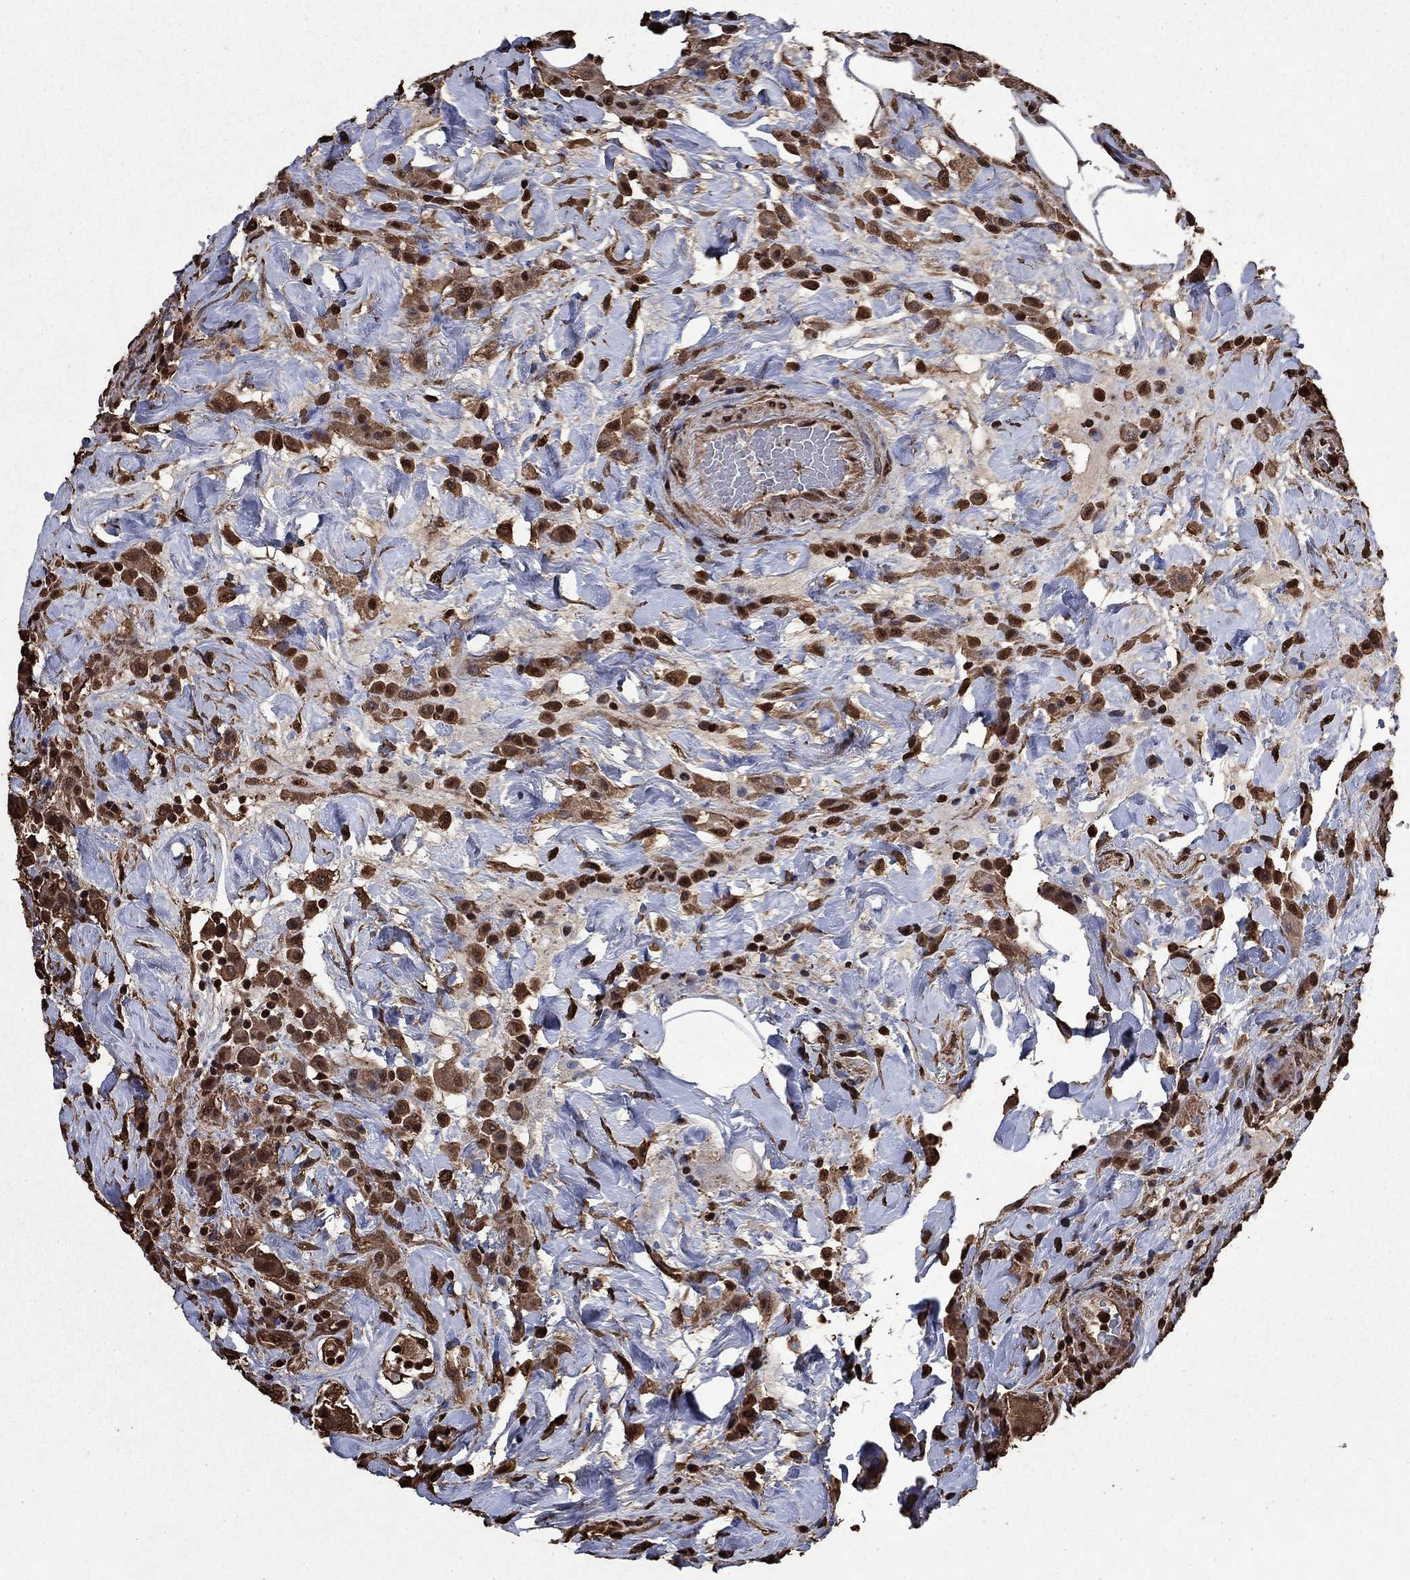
{"staining": {"intensity": "moderate", "quantity": "25%-75%", "location": "cytoplasmic/membranous,nuclear"}, "tissue": "colorectal cancer", "cell_type": "Tumor cells", "image_type": "cancer", "snomed": [{"axis": "morphology", "description": "Adenocarcinoma, NOS"}, {"axis": "topography", "description": "Colon"}], "caption": "Tumor cells demonstrate moderate cytoplasmic/membranous and nuclear positivity in about 25%-75% of cells in colorectal adenocarcinoma.", "gene": "GAPDH", "patient": {"sex": "female", "age": 69}}